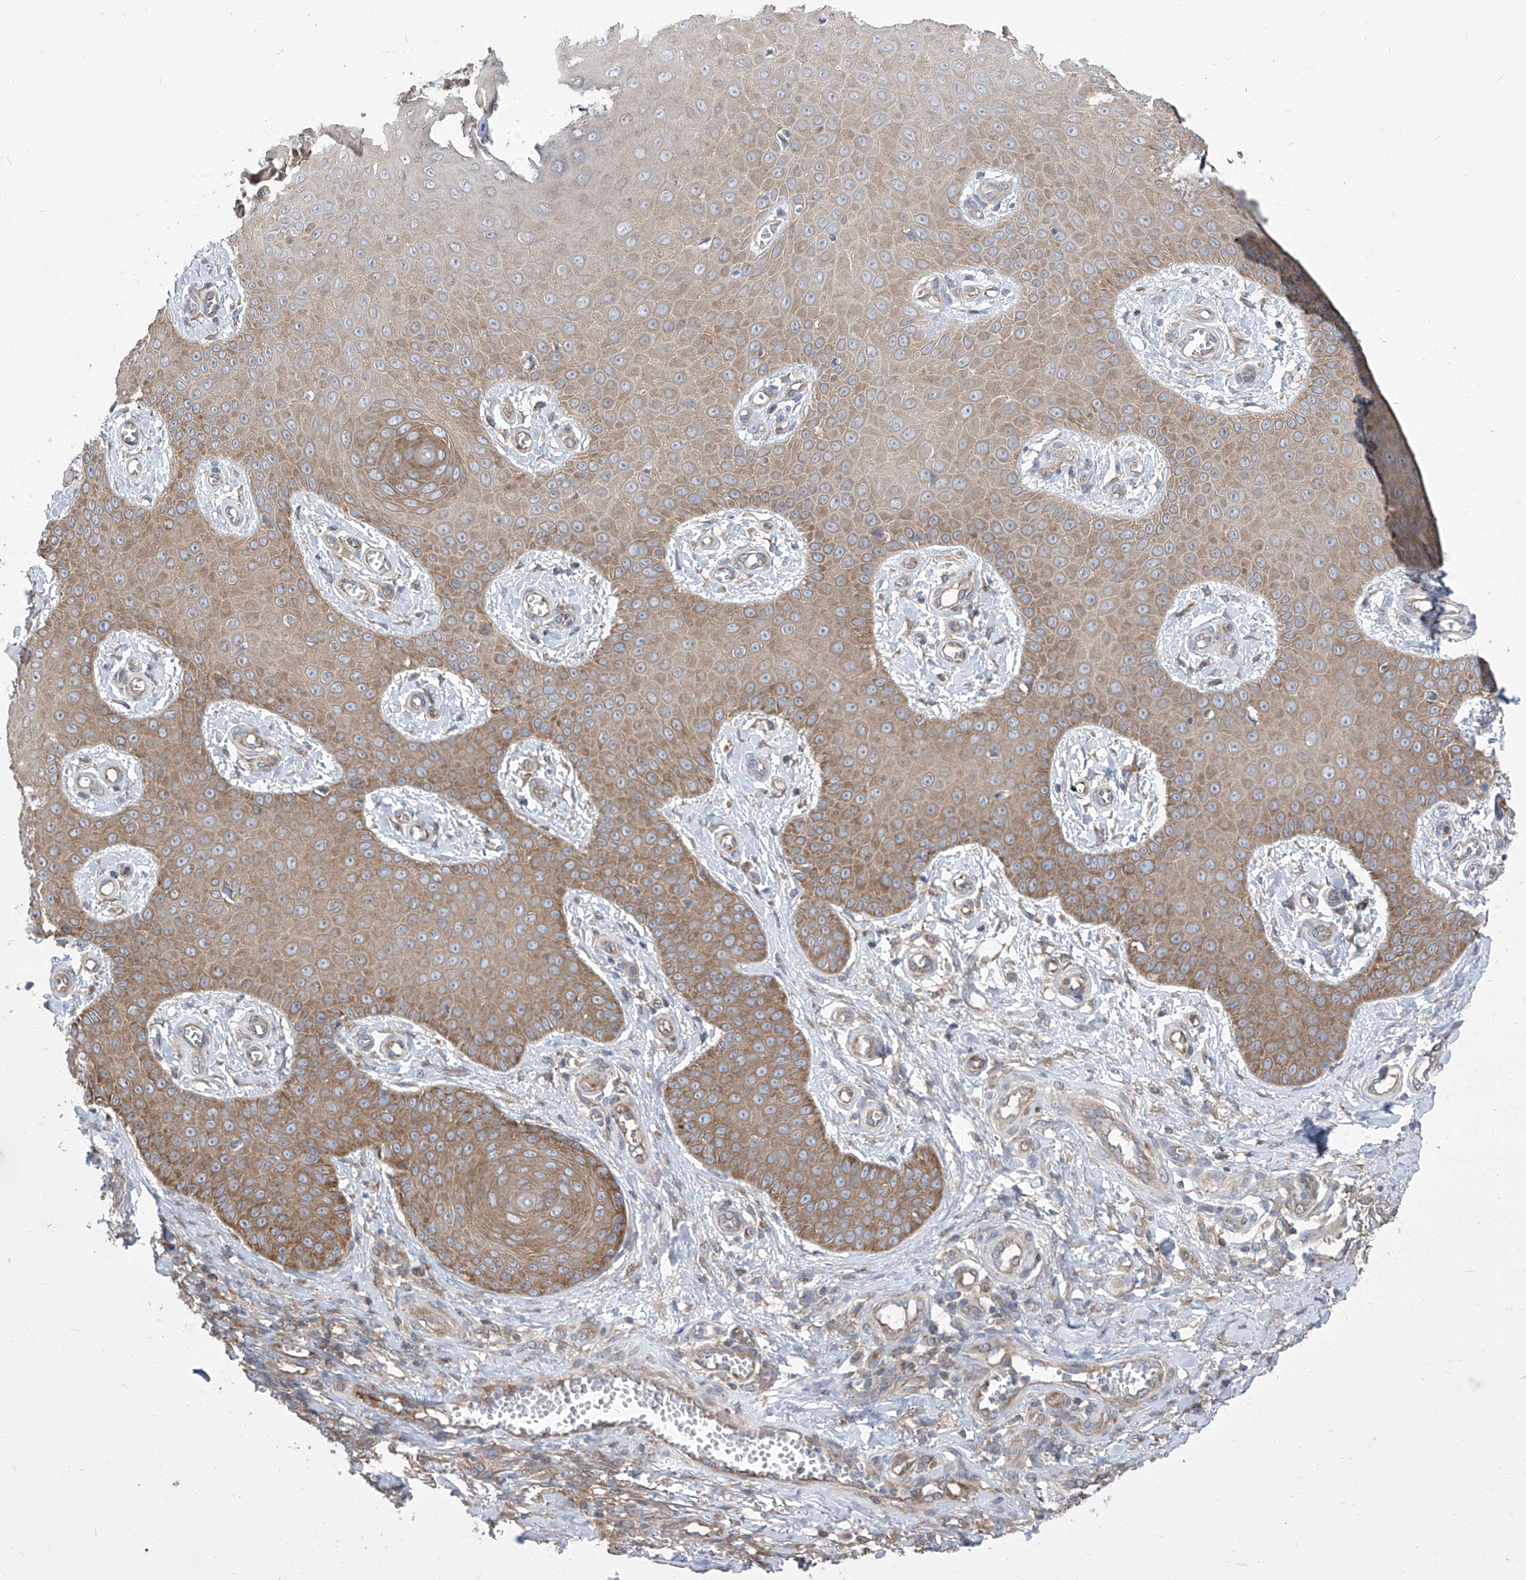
{"staining": {"intensity": "moderate", "quantity": "25%-75%", "location": "cytoplasmic/membranous"}, "tissue": "skin cancer", "cell_type": "Tumor cells", "image_type": "cancer", "snomed": [{"axis": "morphology", "description": "Squamous cell carcinoma, NOS"}, {"axis": "topography", "description": "Skin"}], "caption": "Immunohistochemistry (IHC) staining of skin squamous cell carcinoma, which displays medium levels of moderate cytoplasmic/membranous staining in about 25%-75% of tumor cells indicating moderate cytoplasmic/membranous protein positivity. The staining was performed using DAB (brown) for protein detection and nuclei were counterstained in hematoxylin (blue).", "gene": "EIF3M", "patient": {"sex": "male", "age": 74}}